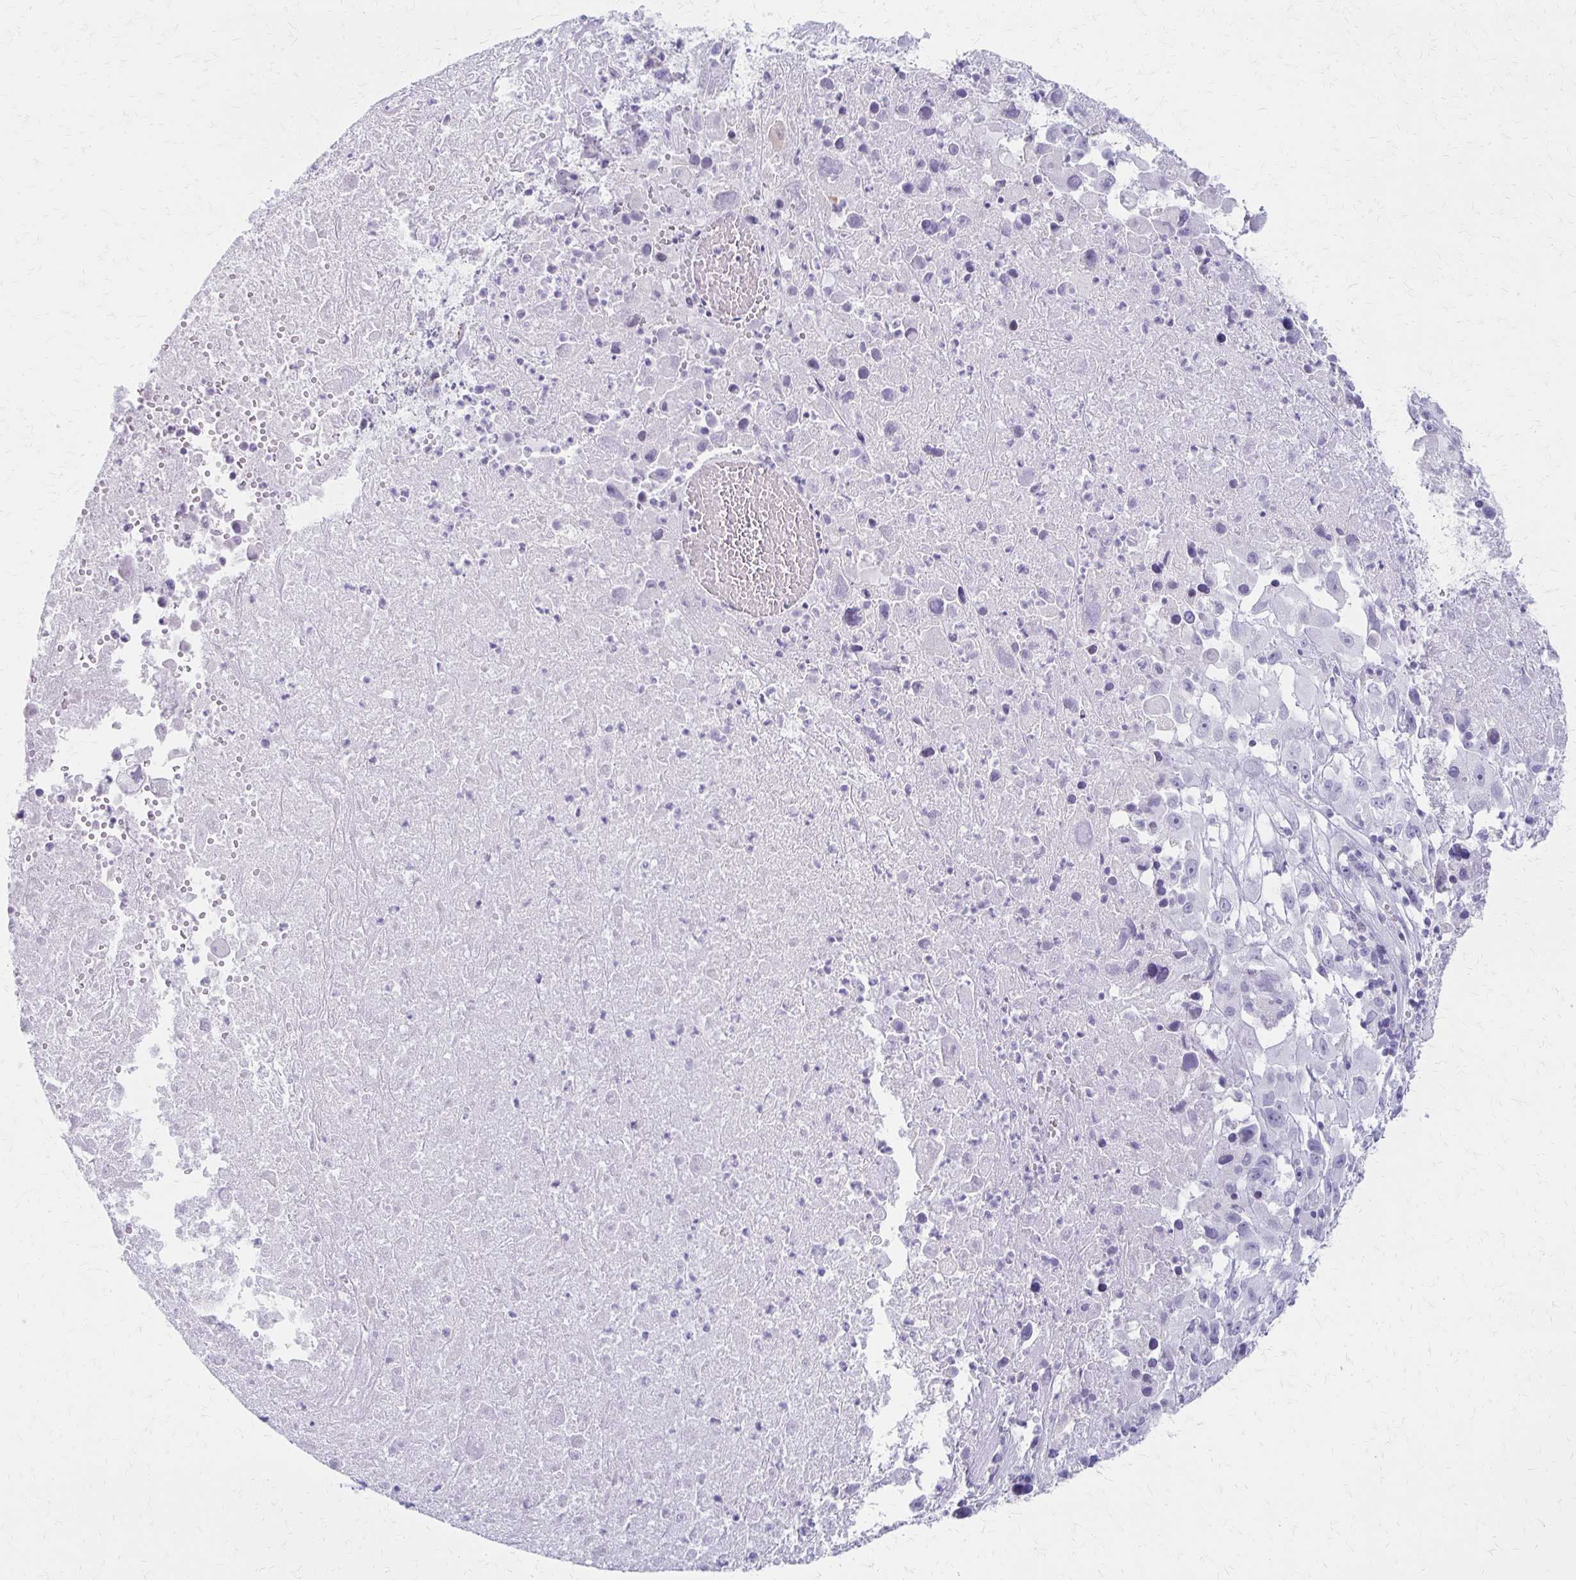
{"staining": {"intensity": "negative", "quantity": "none", "location": "none"}, "tissue": "melanoma", "cell_type": "Tumor cells", "image_type": "cancer", "snomed": [{"axis": "morphology", "description": "Malignant melanoma, Metastatic site"}, {"axis": "topography", "description": "Soft tissue"}], "caption": "High magnification brightfield microscopy of malignant melanoma (metastatic site) stained with DAB (3,3'-diaminobenzidine) (brown) and counterstained with hematoxylin (blue): tumor cells show no significant expression.", "gene": "IVL", "patient": {"sex": "male", "age": 50}}